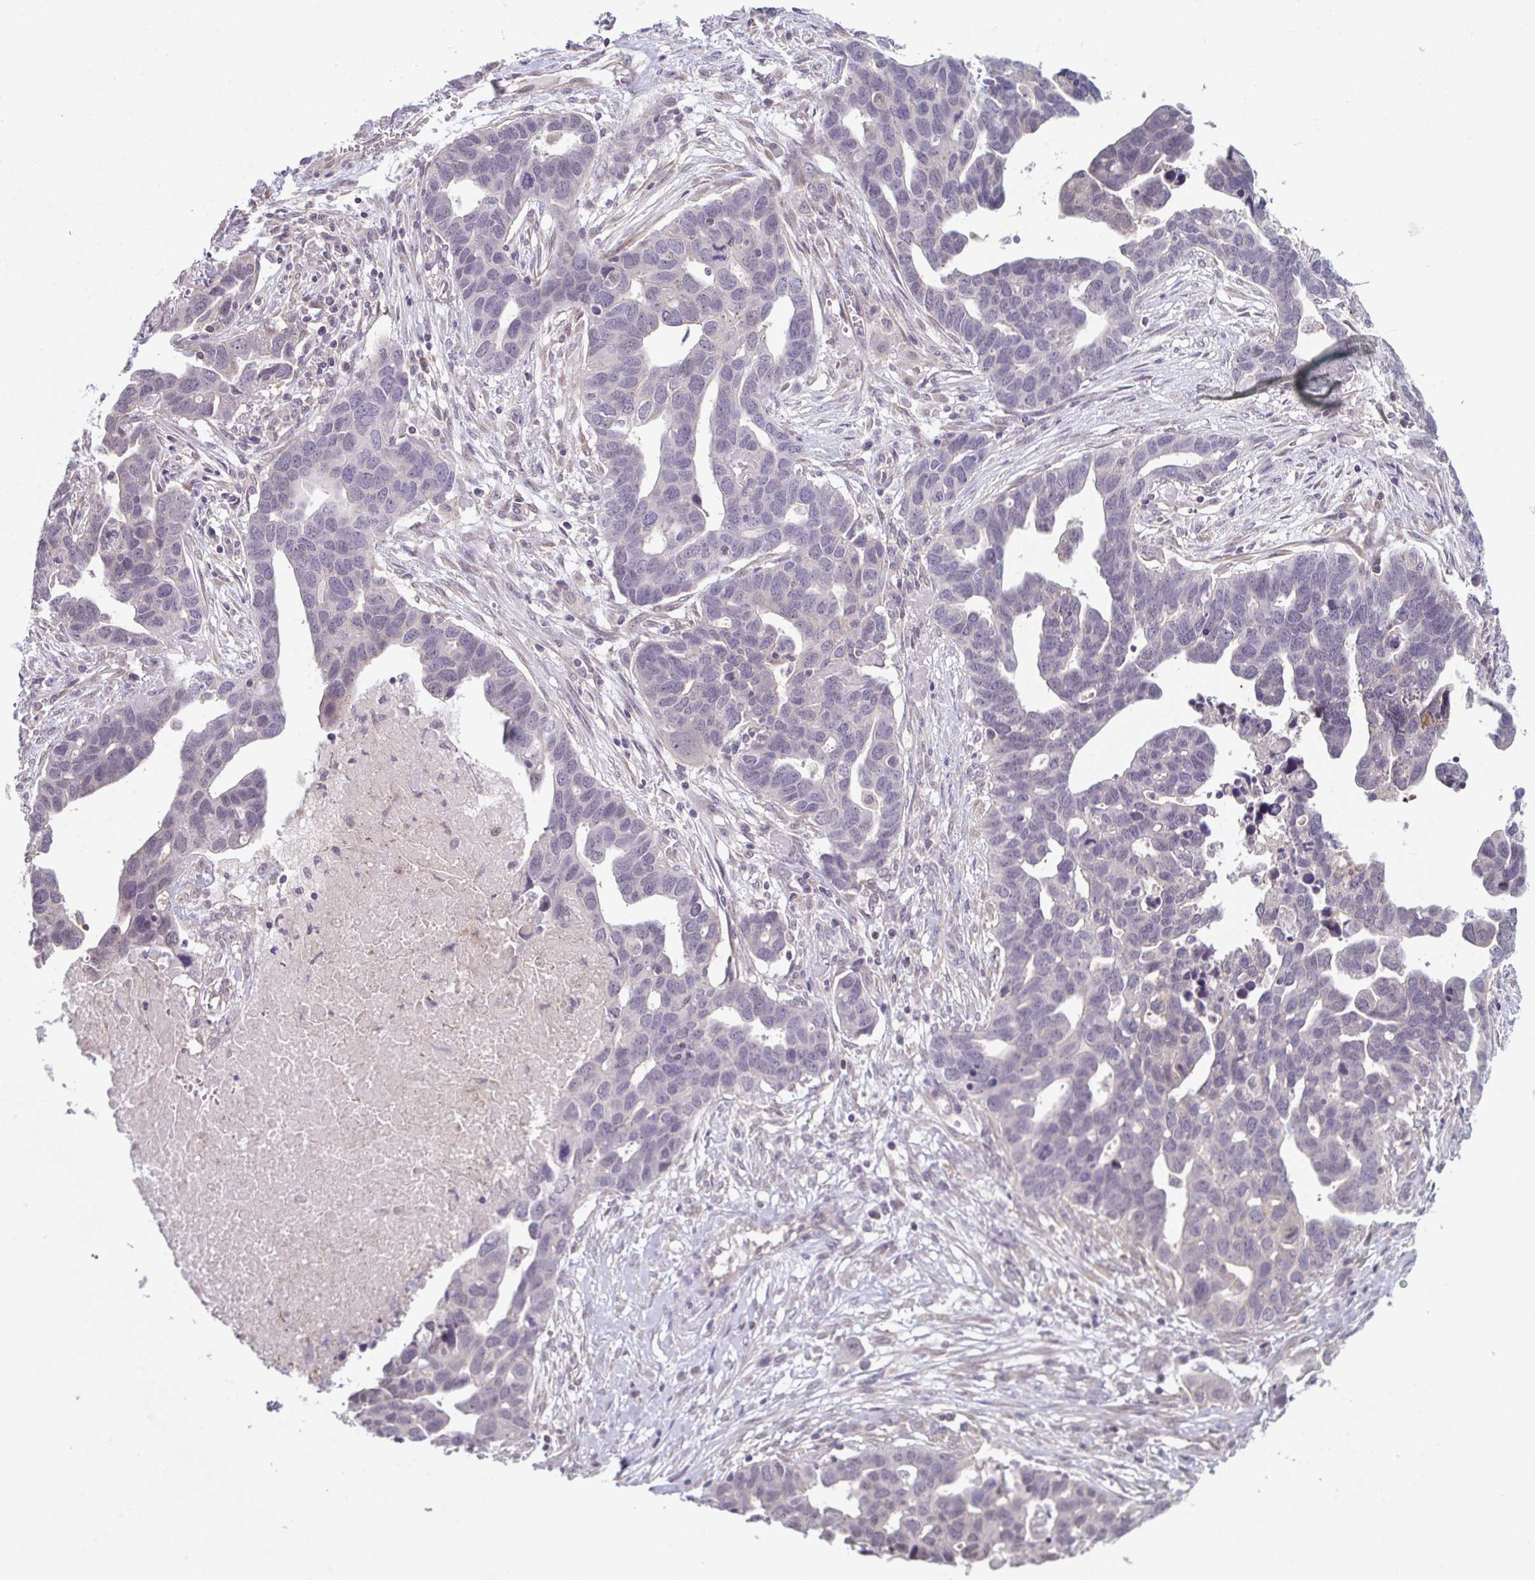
{"staining": {"intensity": "negative", "quantity": "none", "location": "none"}, "tissue": "ovarian cancer", "cell_type": "Tumor cells", "image_type": "cancer", "snomed": [{"axis": "morphology", "description": "Cystadenocarcinoma, serous, NOS"}, {"axis": "topography", "description": "Ovary"}], "caption": "There is no significant positivity in tumor cells of ovarian cancer. The staining was performed using DAB (3,3'-diaminobenzidine) to visualize the protein expression in brown, while the nuclei were stained in blue with hematoxylin (Magnification: 20x).", "gene": "ZNF214", "patient": {"sex": "female", "age": 54}}